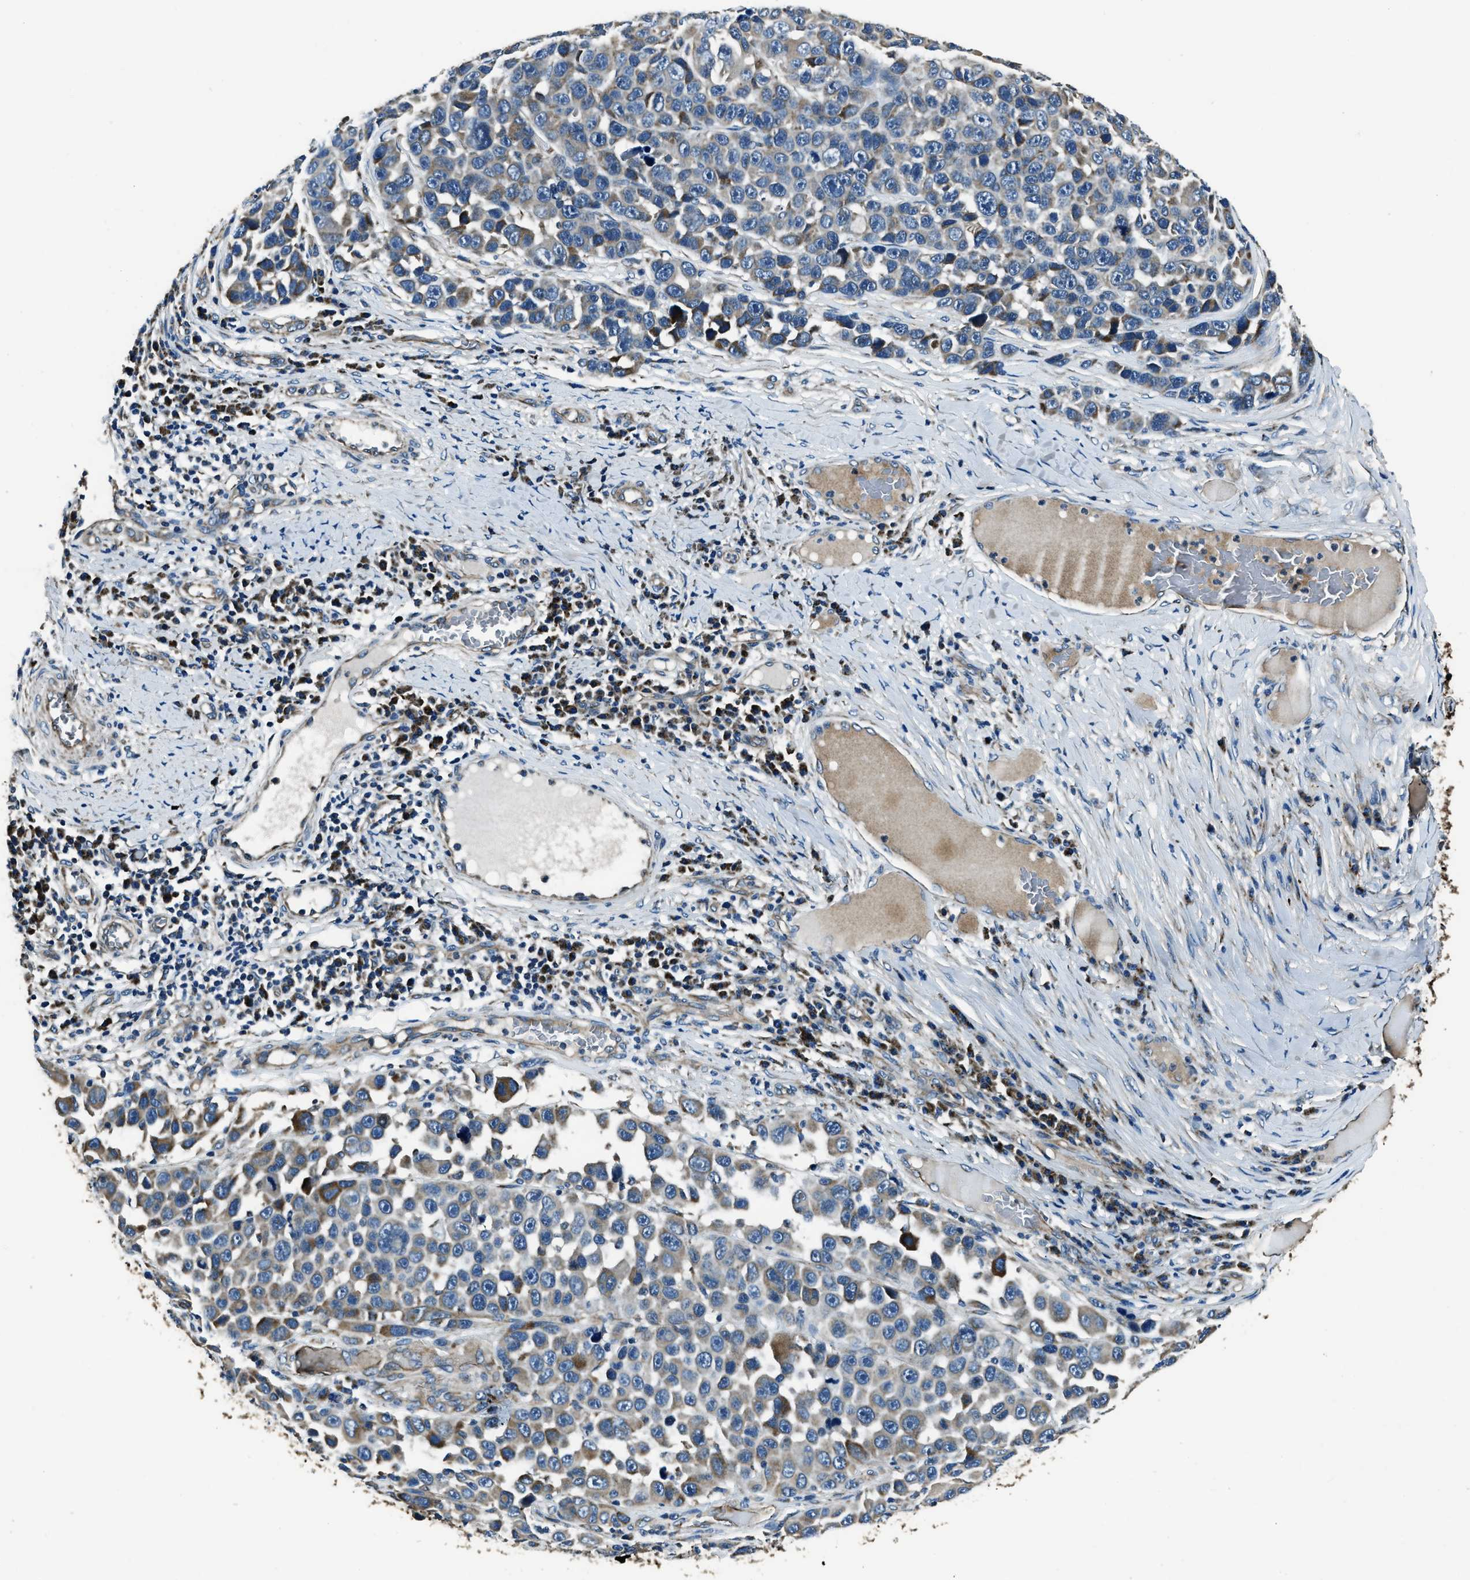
{"staining": {"intensity": "weak", "quantity": "25%-75%", "location": "cytoplasmic/membranous"}, "tissue": "melanoma", "cell_type": "Tumor cells", "image_type": "cancer", "snomed": [{"axis": "morphology", "description": "Malignant melanoma, NOS"}, {"axis": "topography", "description": "Skin"}], "caption": "Human malignant melanoma stained with a brown dye shows weak cytoplasmic/membranous positive positivity in approximately 25%-75% of tumor cells.", "gene": "OGDH", "patient": {"sex": "male", "age": 53}}